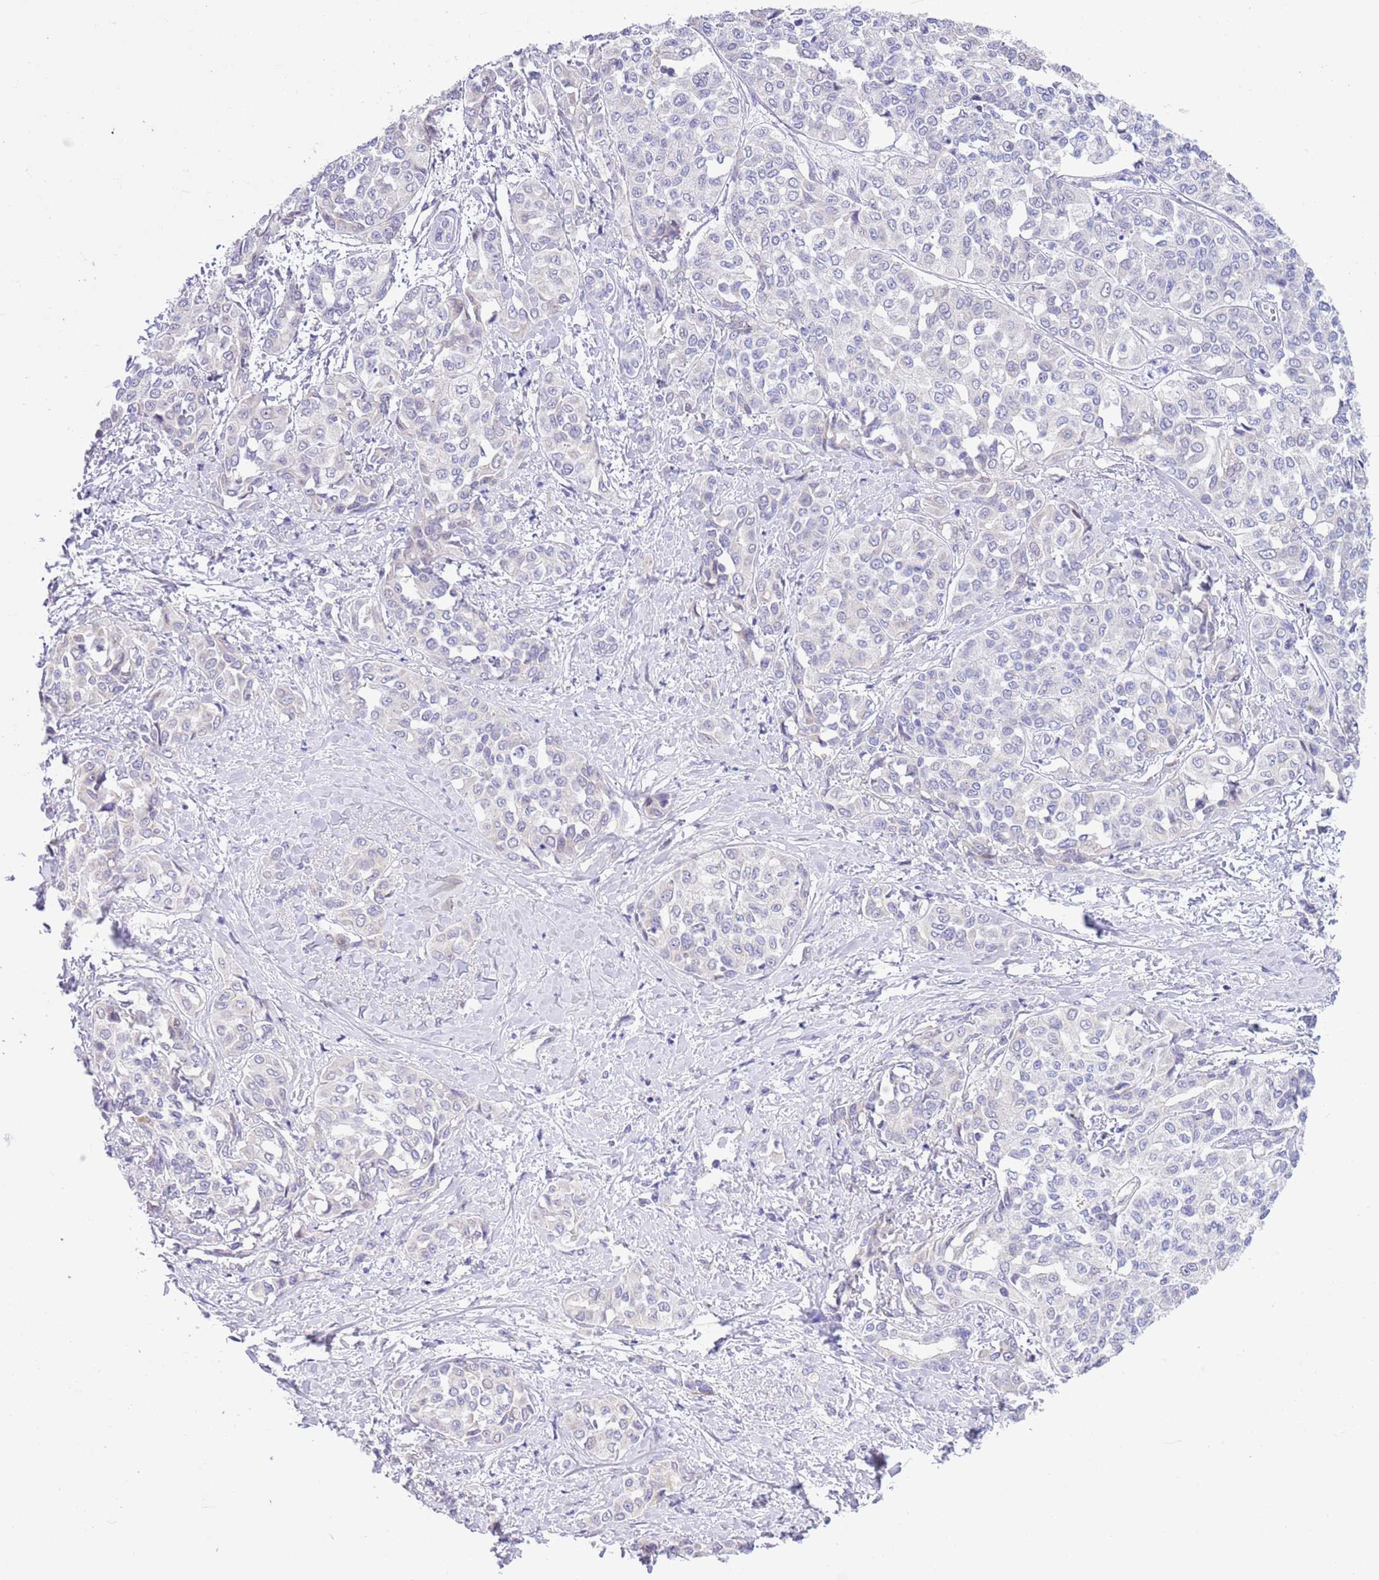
{"staining": {"intensity": "negative", "quantity": "none", "location": "none"}, "tissue": "liver cancer", "cell_type": "Tumor cells", "image_type": "cancer", "snomed": [{"axis": "morphology", "description": "Cholangiocarcinoma"}, {"axis": "topography", "description": "Liver"}], "caption": "Tumor cells show no significant protein staining in liver cancer (cholangiocarcinoma).", "gene": "NET1", "patient": {"sex": "female", "age": 77}}